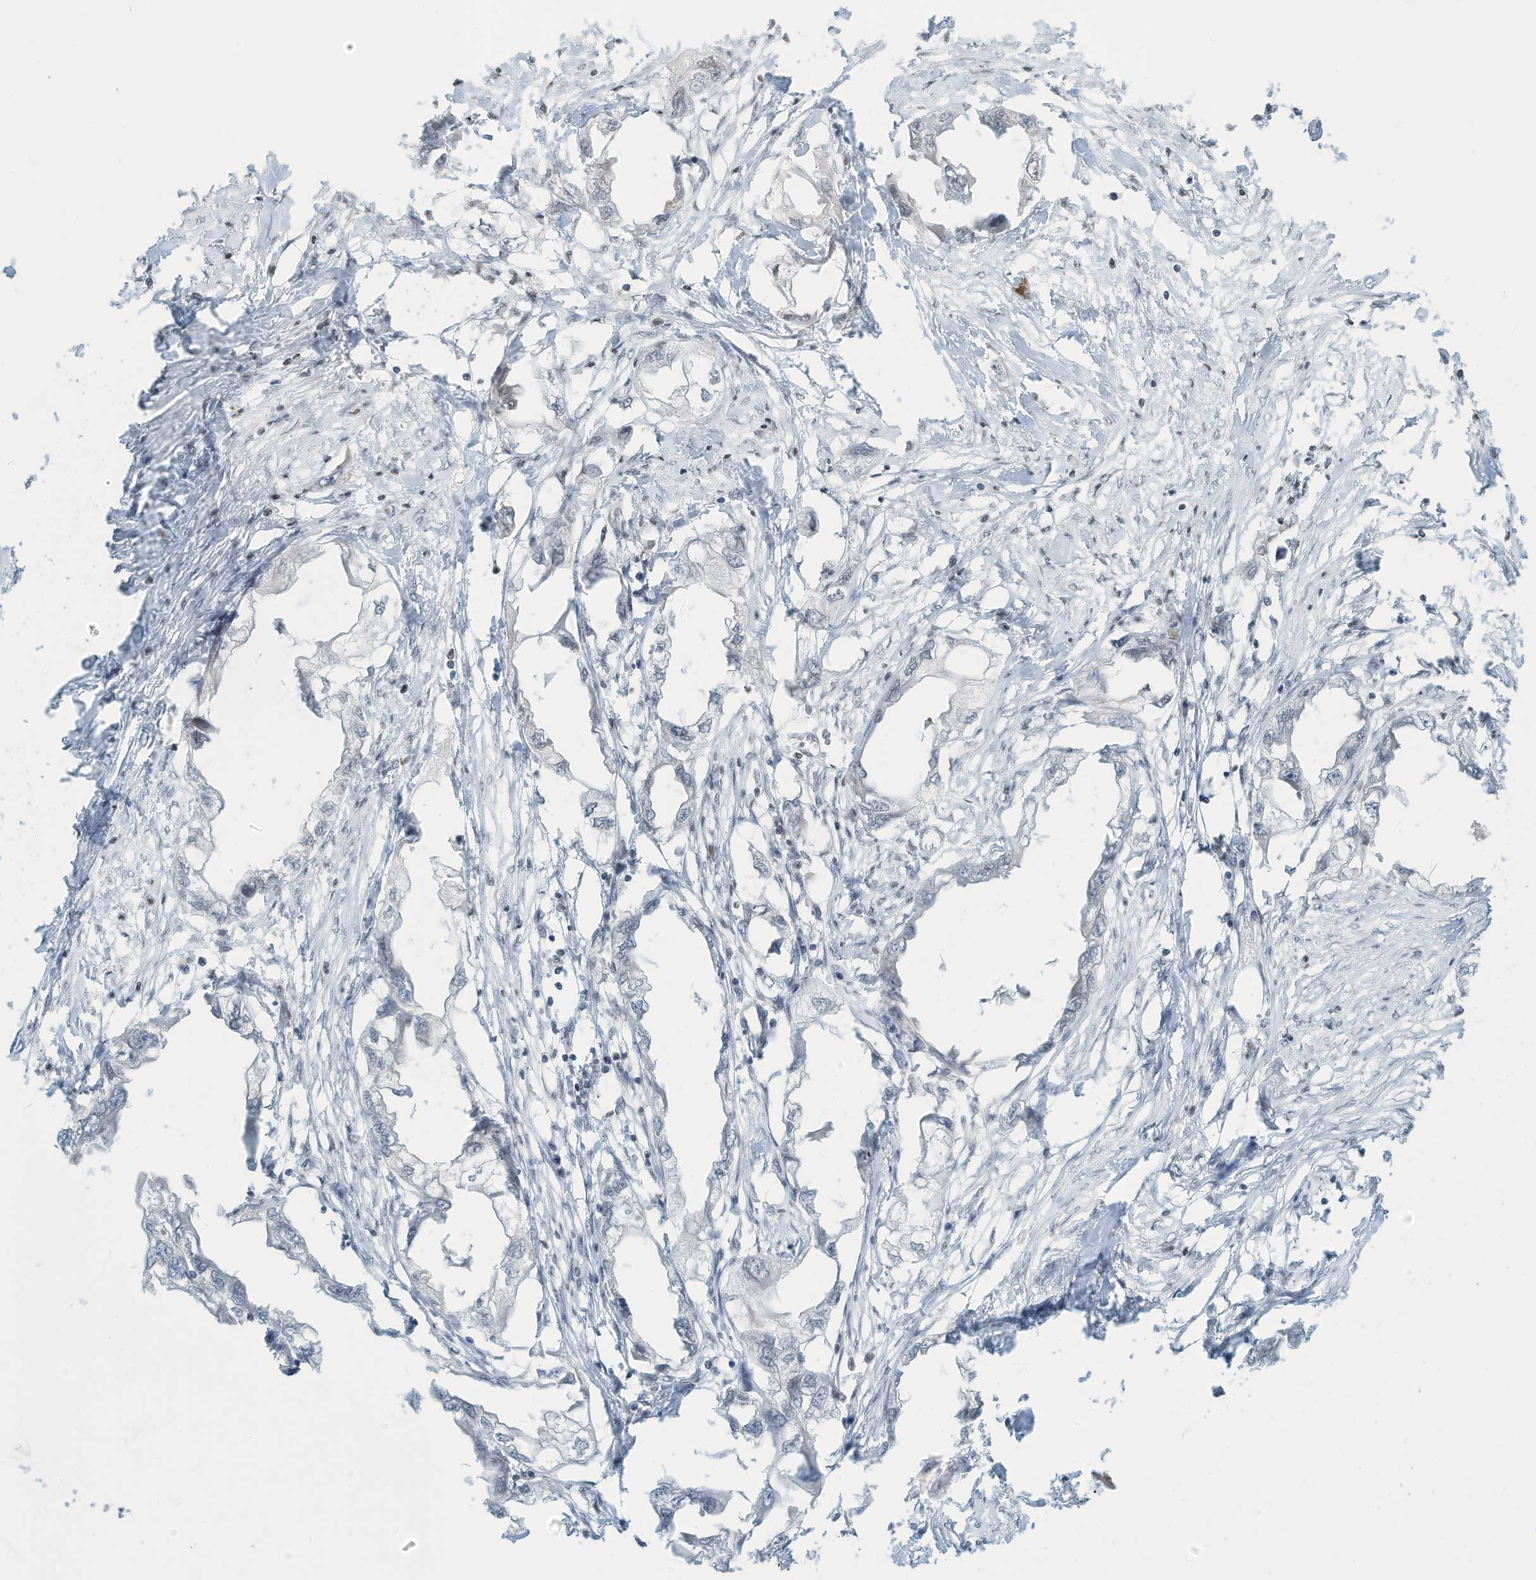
{"staining": {"intensity": "negative", "quantity": "none", "location": "none"}, "tissue": "endometrial cancer", "cell_type": "Tumor cells", "image_type": "cancer", "snomed": [{"axis": "morphology", "description": "Adenocarcinoma, NOS"}, {"axis": "morphology", "description": "Adenocarcinoma, metastatic, NOS"}, {"axis": "topography", "description": "Adipose tissue"}, {"axis": "topography", "description": "Endometrium"}], "caption": "High magnification brightfield microscopy of endometrial cancer stained with DAB (3,3'-diaminobenzidine) (brown) and counterstained with hematoxylin (blue): tumor cells show no significant positivity.", "gene": "ADI1", "patient": {"sex": "female", "age": 67}}